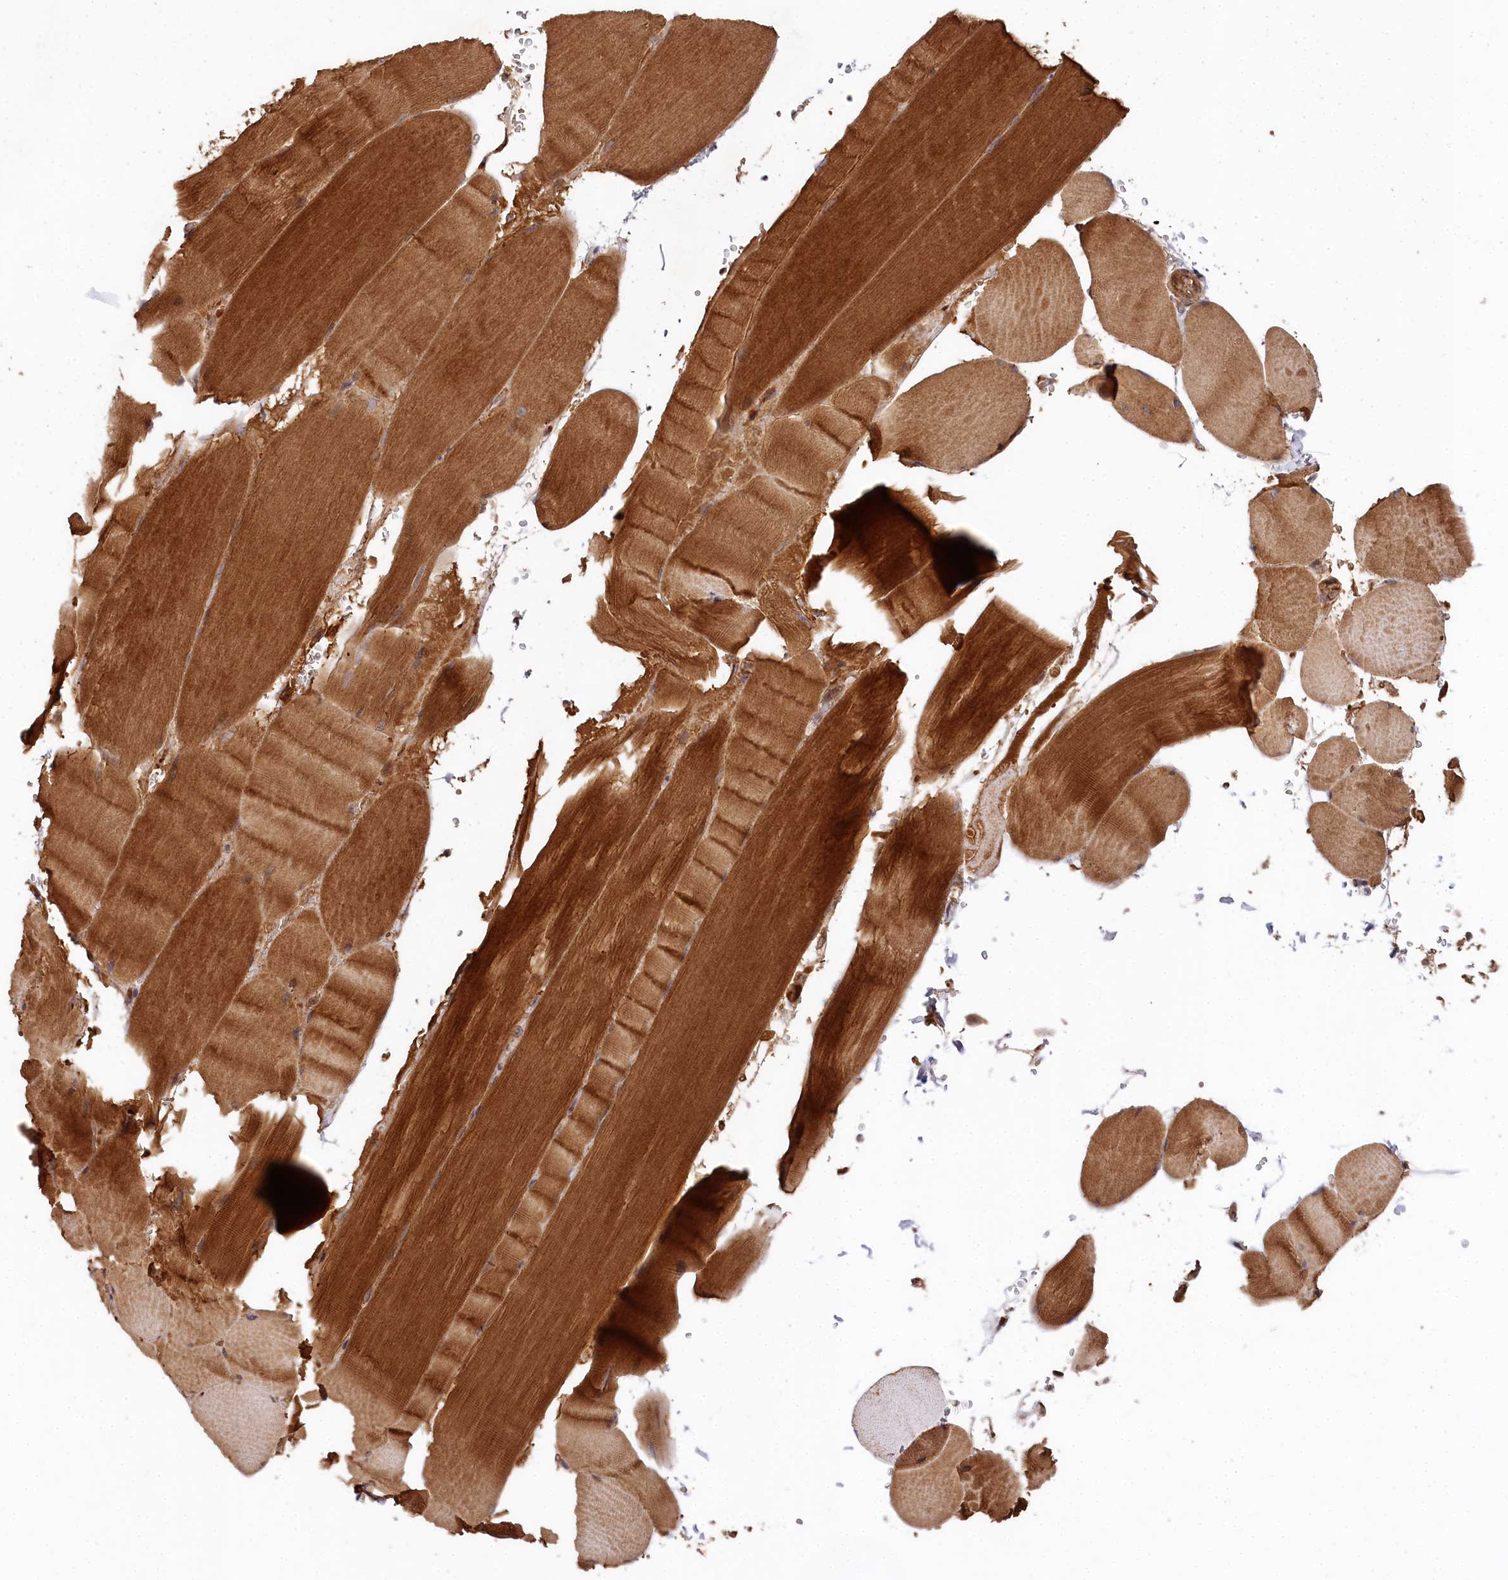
{"staining": {"intensity": "strong", "quantity": ">75%", "location": "cytoplasmic/membranous"}, "tissue": "skeletal muscle", "cell_type": "Myocytes", "image_type": "normal", "snomed": [{"axis": "morphology", "description": "Normal tissue, NOS"}, {"axis": "topography", "description": "Skeletal muscle"}, {"axis": "topography", "description": "Head-Neck"}], "caption": "High-power microscopy captured an IHC micrograph of benign skeletal muscle, revealing strong cytoplasmic/membranous expression in about >75% of myocytes. The staining is performed using DAB (3,3'-diaminobenzidine) brown chromogen to label protein expression. The nuclei are counter-stained blue using hematoxylin.", "gene": "MCF2L2", "patient": {"sex": "male", "age": 66}}